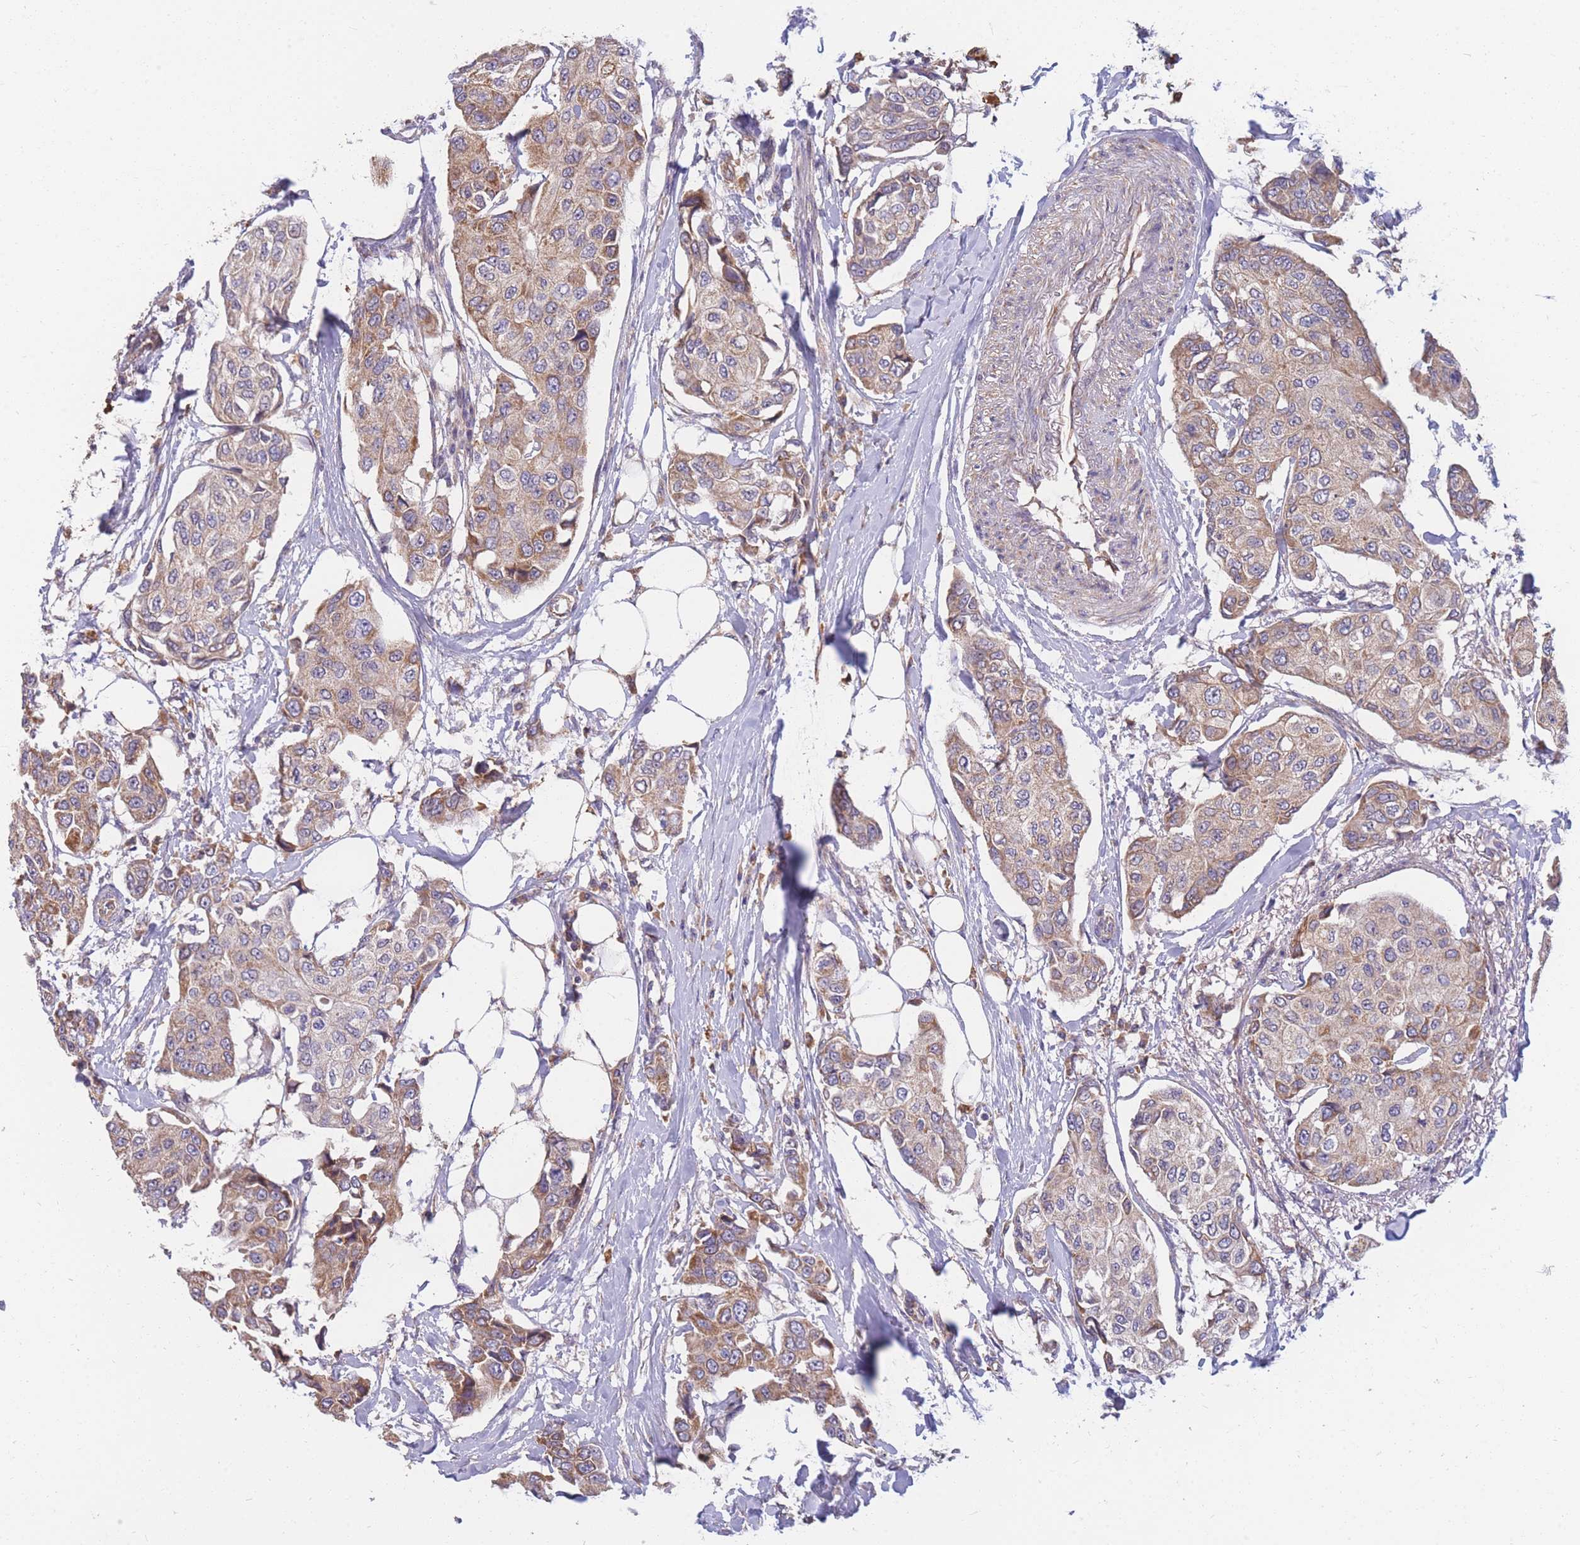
{"staining": {"intensity": "moderate", "quantity": "25%-75%", "location": "cytoplasmic/membranous"}, "tissue": "breast cancer", "cell_type": "Tumor cells", "image_type": "cancer", "snomed": [{"axis": "morphology", "description": "Duct carcinoma"}, {"axis": "topography", "description": "Breast"}], "caption": "Immunohistochemistry (IHC) of breast infiltrating ductal carcinoma shows medium levels of moderate cytoplasmic/membranous staining in about 25%-75% of tumor cells.", "gene": "PTPMT1", "patient": {"sex": "female", "age": 80}}